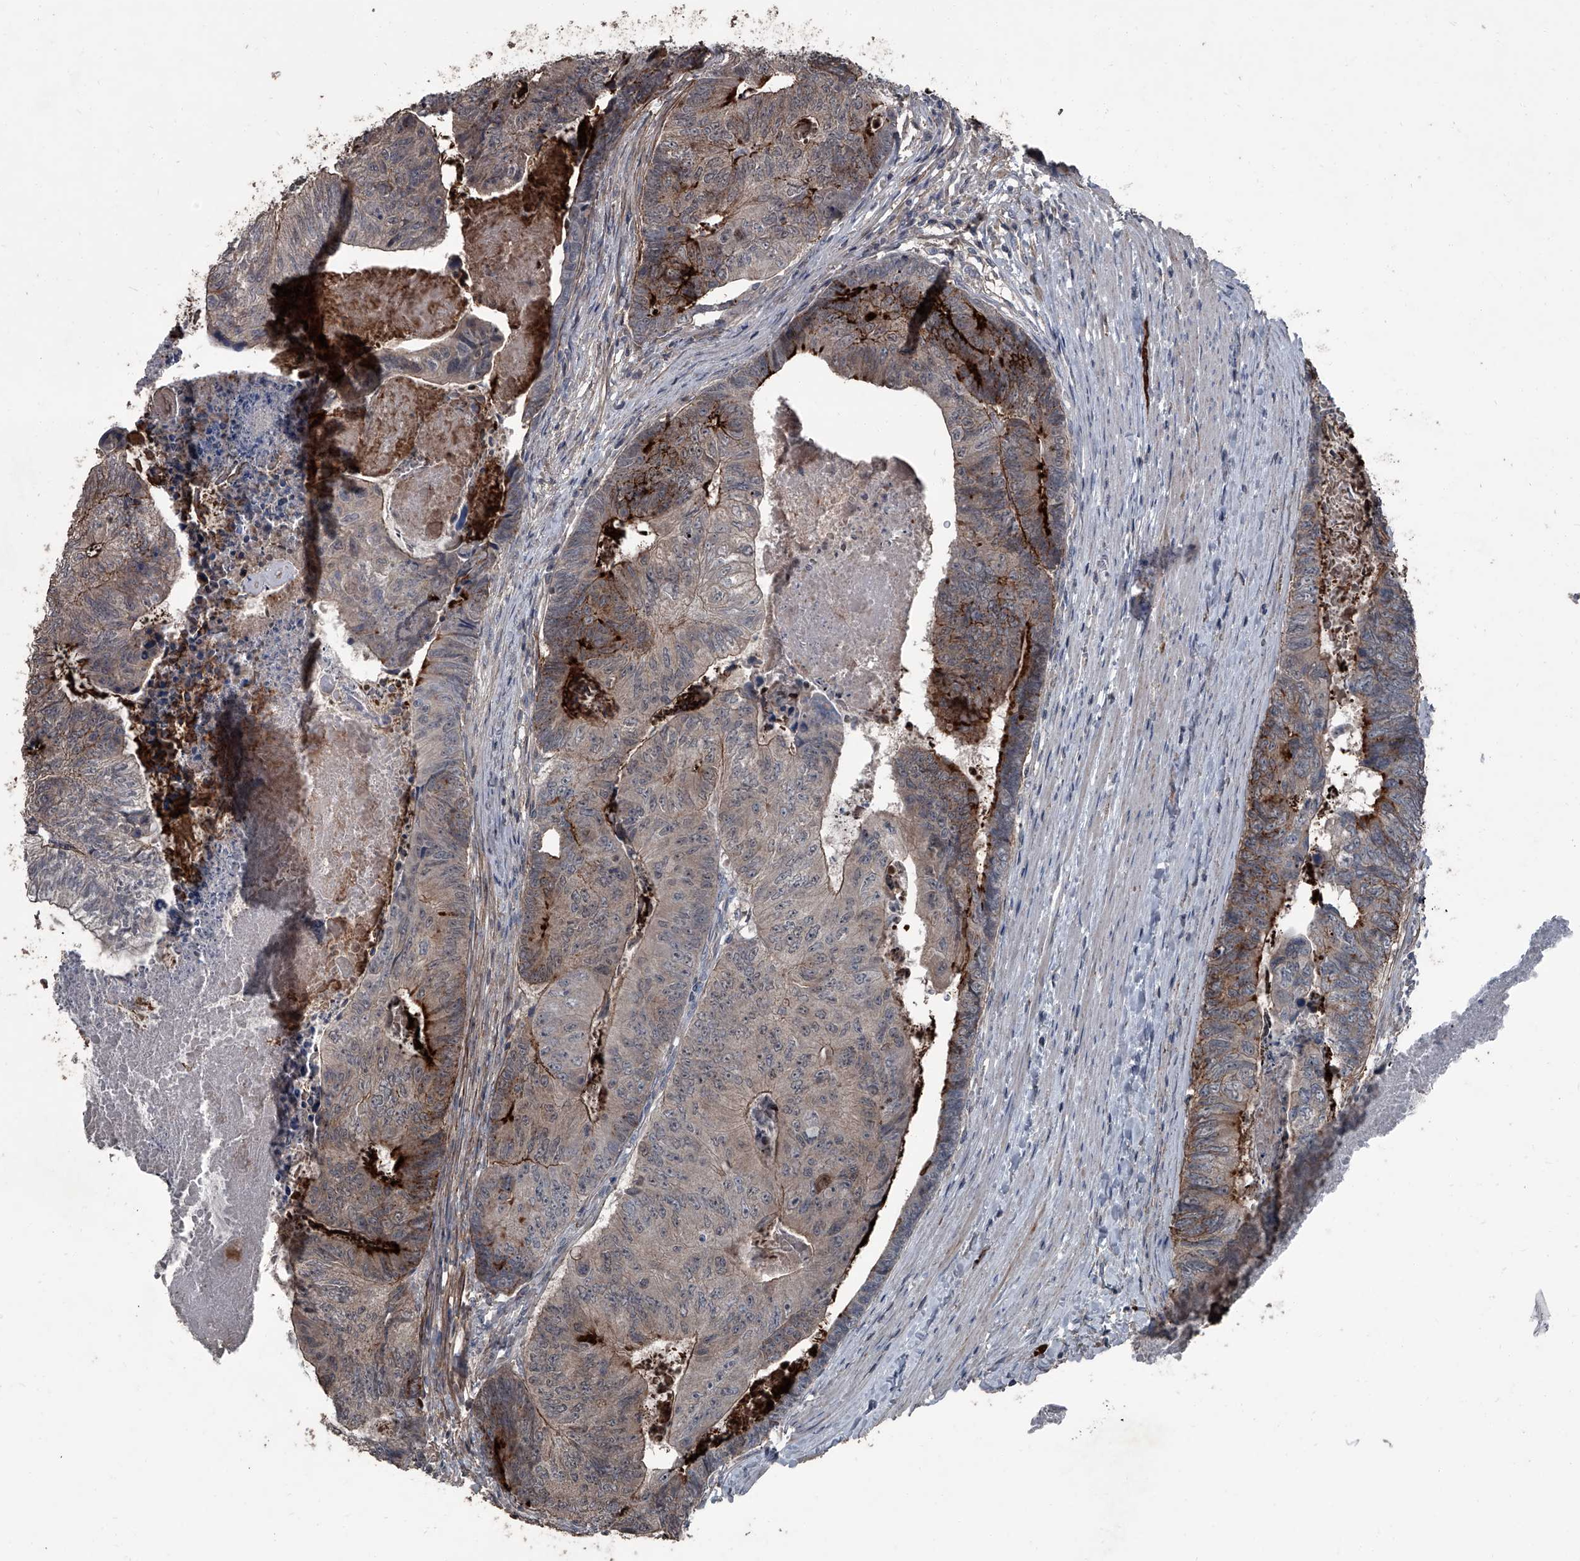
{"staining": {"intensity": "strong", "quantity": "<25%", "location": "cytoplasmic/membranous"}, "tissue": "colorectal cancer", "cell_type": "Tumor cells", "image_type": "cancer", "snomed": [{"axis": "morphology", "description": "Adenocarcinoma, NOS"}, {"axis": "topography", "description": "Colon"}], "caption": "Protein staining reveals strong cytoplasmic/membranous positivity in approximately <25% of tumor cells in colorectal cancer (adenocarcinoma).", "gene": "OARD1", "patient": {"sex": "female", "age": 67}}